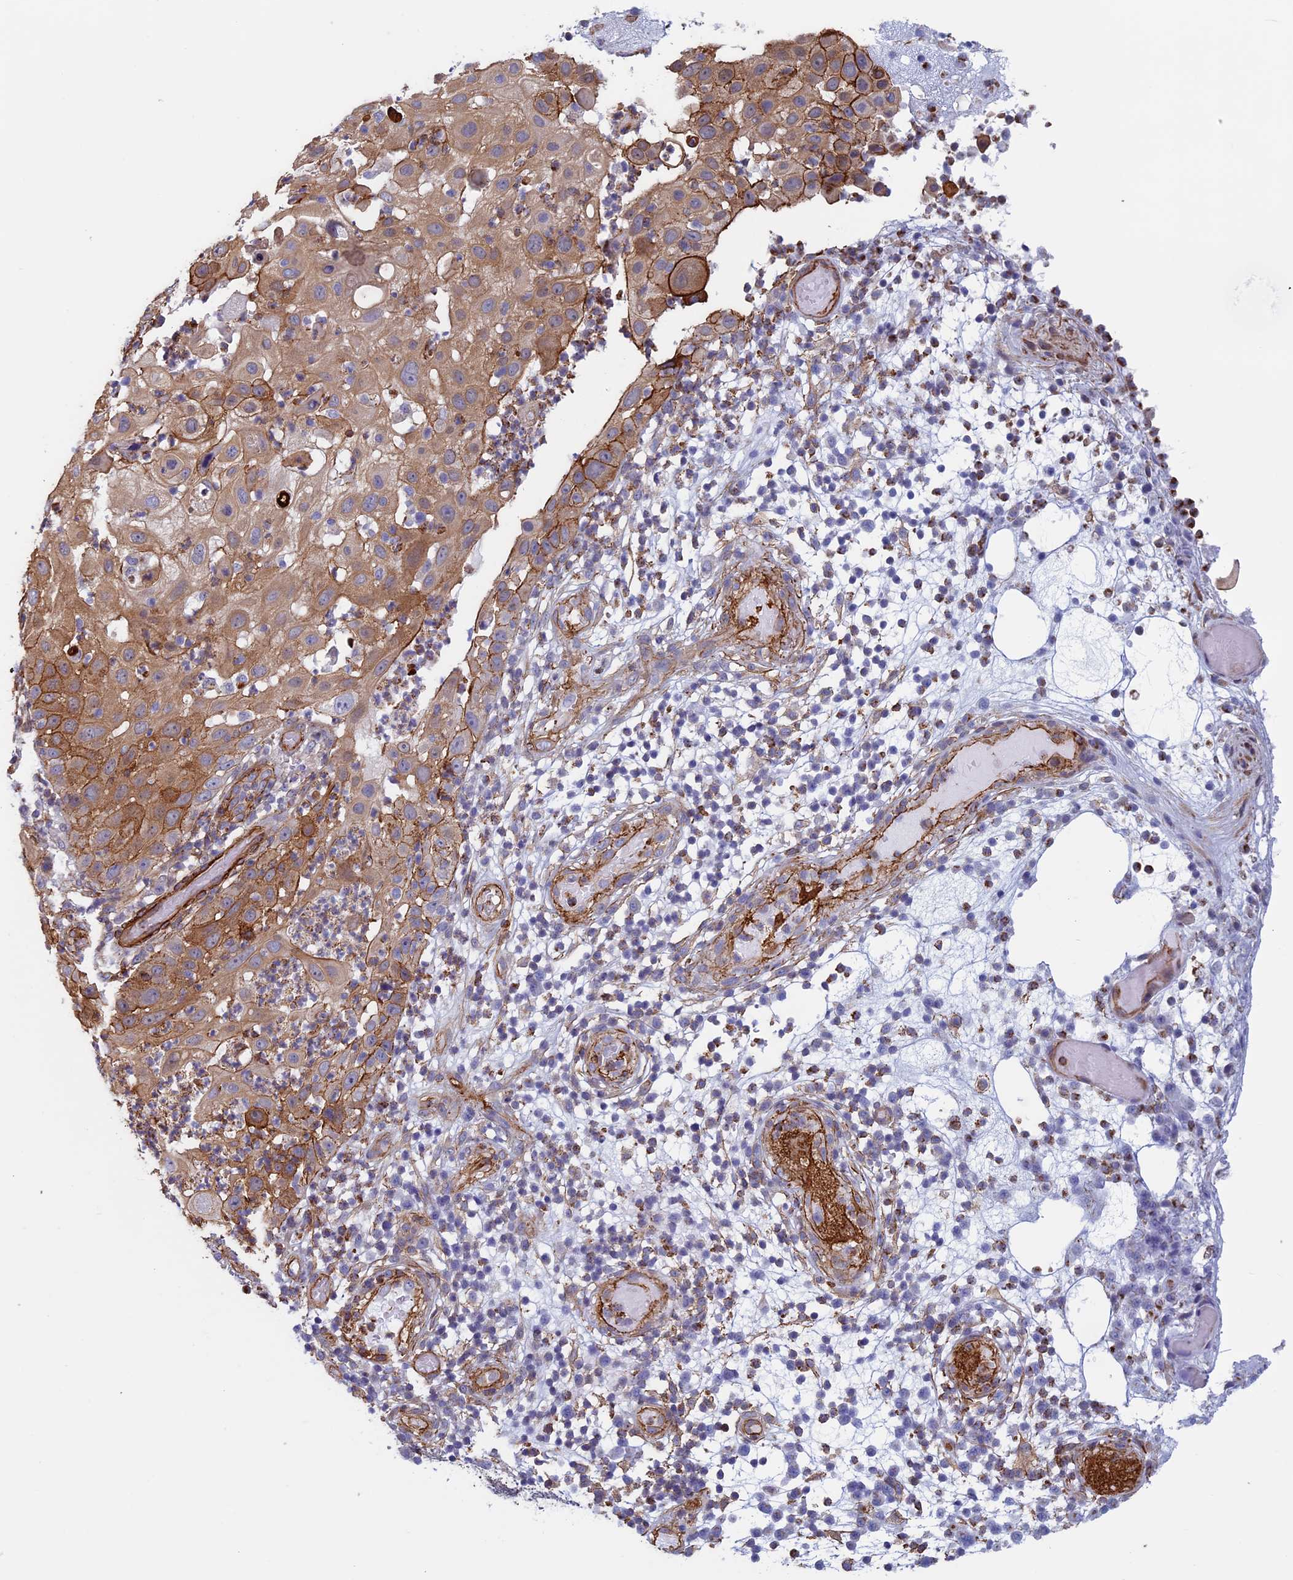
{"staining": {"intensity": "moderate", "quantity": ">75%", "location": "cytoplasmic/membranous"}, "tissue": "skin cancer", "cell_type": "Tumor cells", "image_type": "cancer", "snomed": [{"axis": "morphology", "description": "Squamous cell carcinoma, NOS"}, {"axis": "topography", "description": "Skin"}], "caption": "Tumor cells display medium levels of moderate cytoplasmic/membranous expression in about >75% of cells in skin cancer.", "gene": "ANGPTL2", "patient": {"sex": "female", "age": 44}}